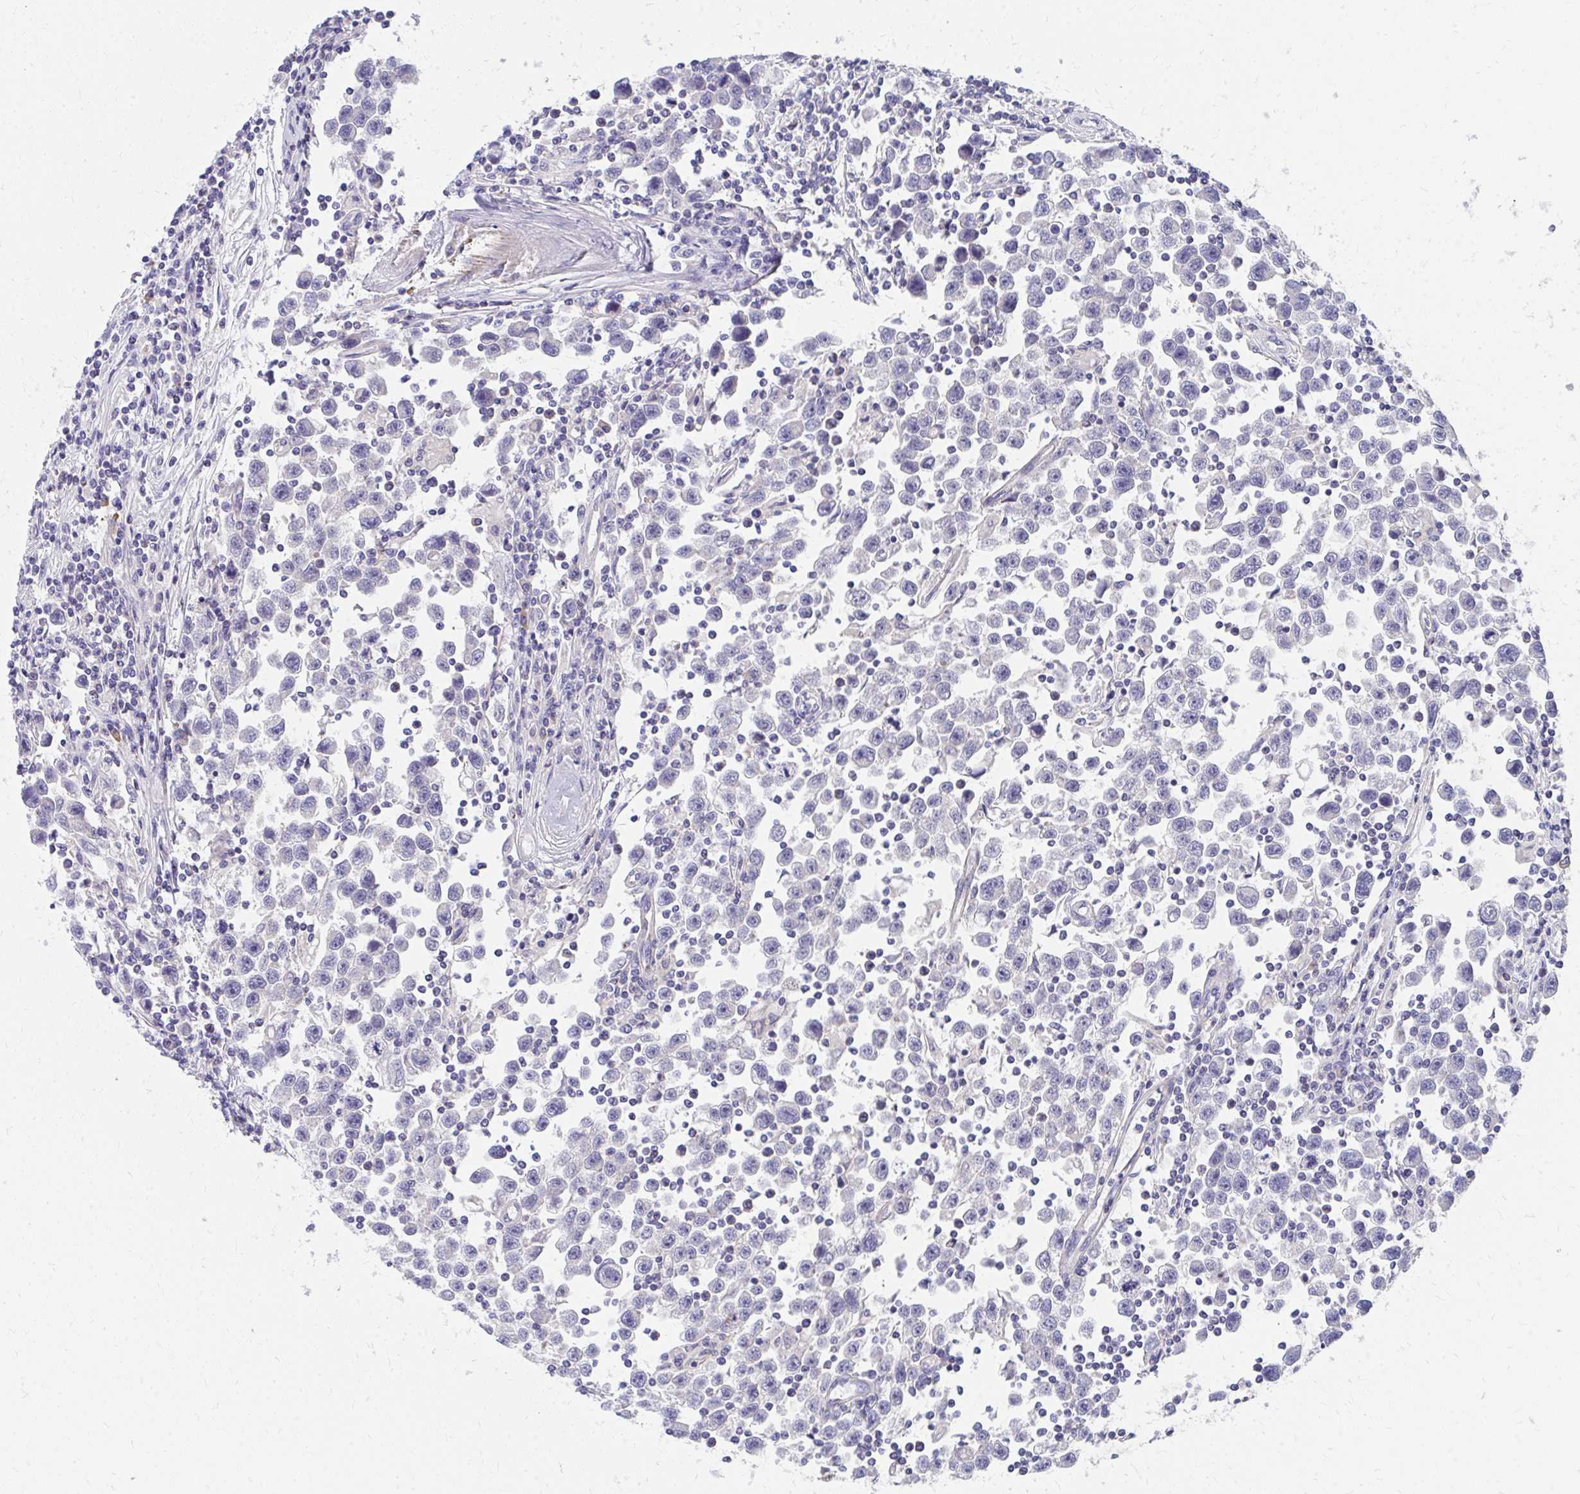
{"staining": {"intensity": "negative", "quantity": "none", "location": "none"}, "tissue": "testis cancer", "cell_type": "Tumor cells", "image_type": "cancer", "snomed": [{"axis": "morphology", "description": "Seminoma, NOS"}, {"axis": "topography", "description": "Testis"}], "caption": "Tumor cells show no significant expression in testis cancer (seminoma).", "gene": "IL37", "patient": {"sex": "male", "age": 31}}